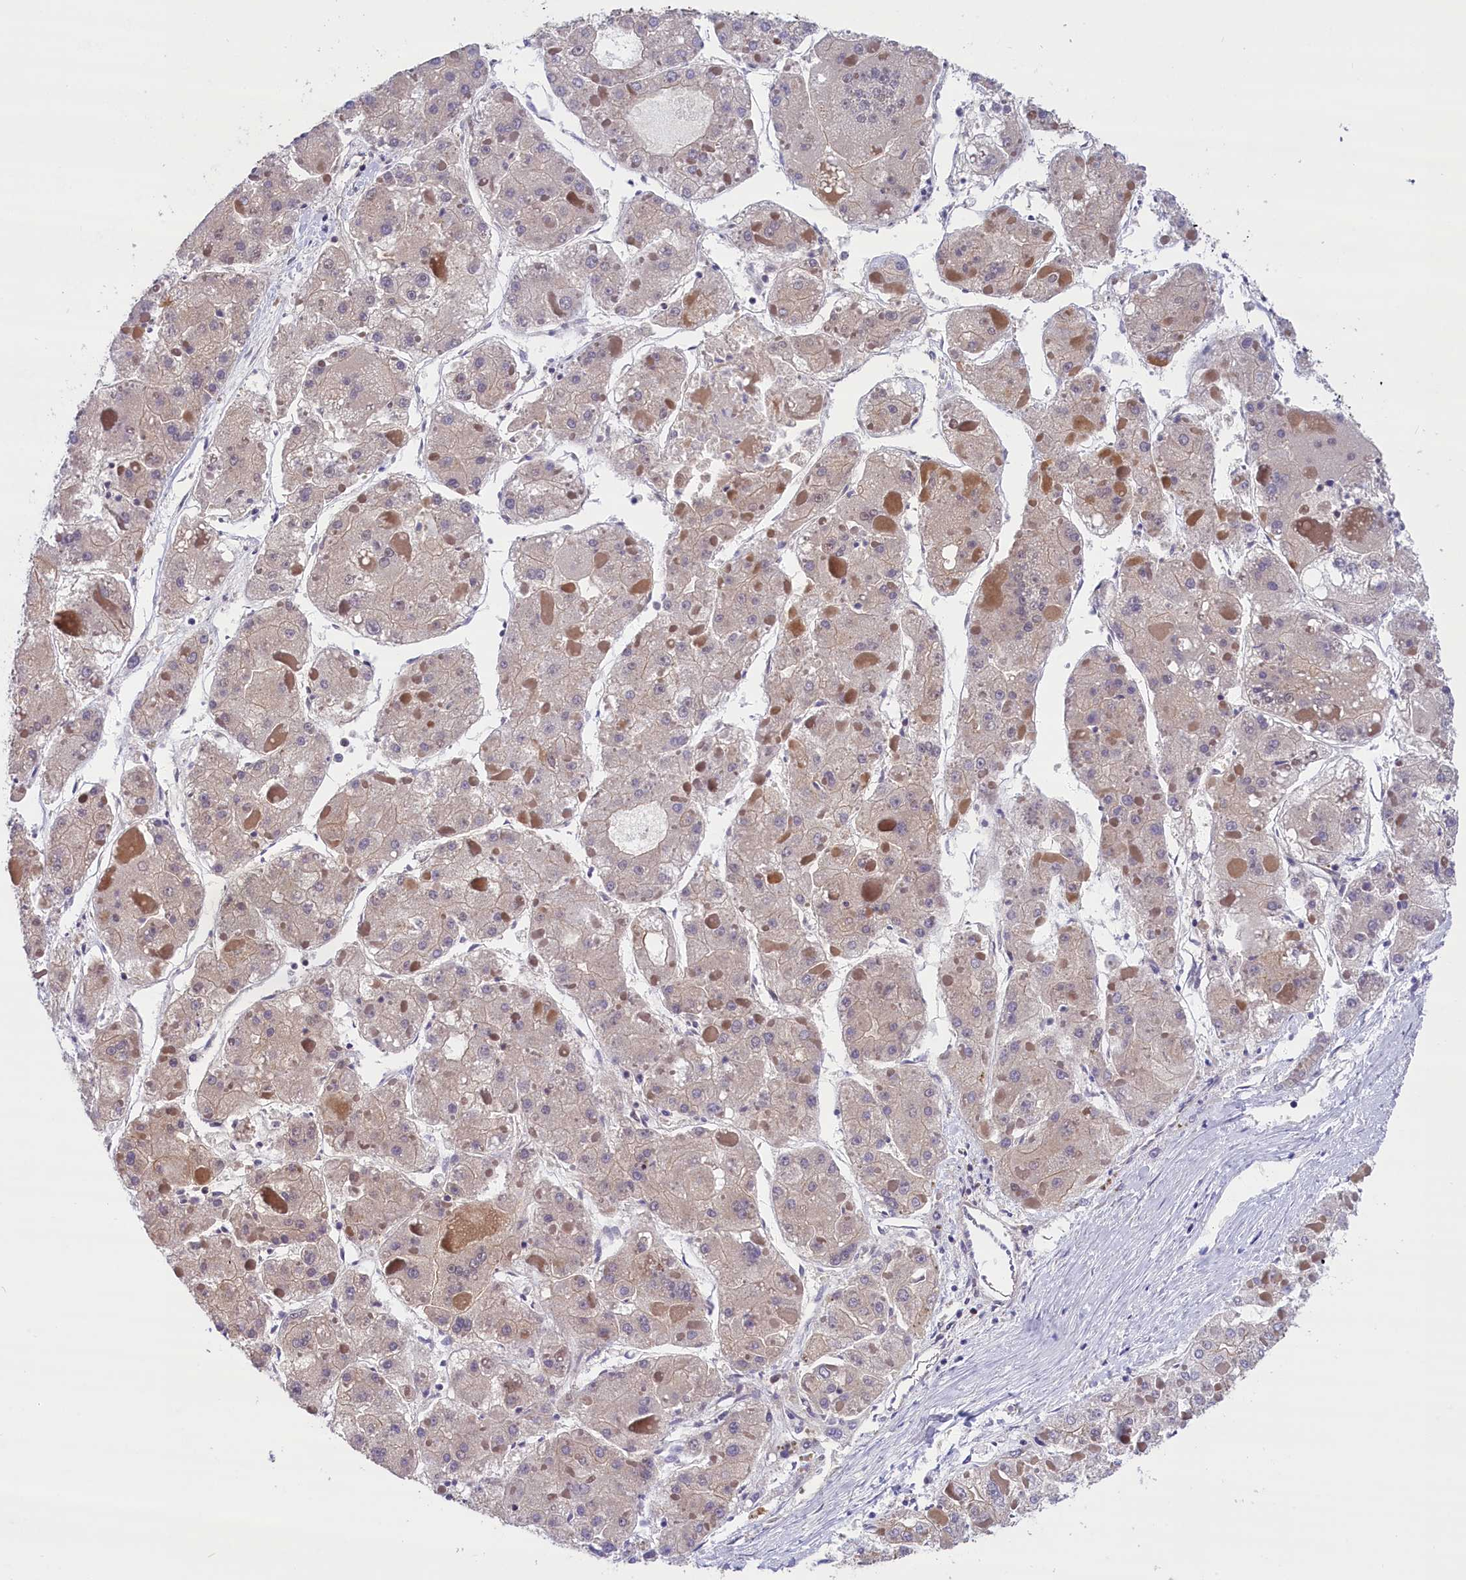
{"staining": {"intensity": "negative", "quantity": "none", "location": "none"}, "tissue": "liver cancer", "cell_type": "Tumor cells", "image_type": "cancer", "snomed": [{"axis": "morphology", "description": "Carcinoma, Hepatocellular, NOS"}, {"axis": "topography", "description": "Liver"}], "caption": "IHC photomicrograph of human liver cancer stained for a protein (brown), which exhibits no expression in tumor cells.", "gene": "TBCB", "patient": {"sex": "female", "age": 73}}